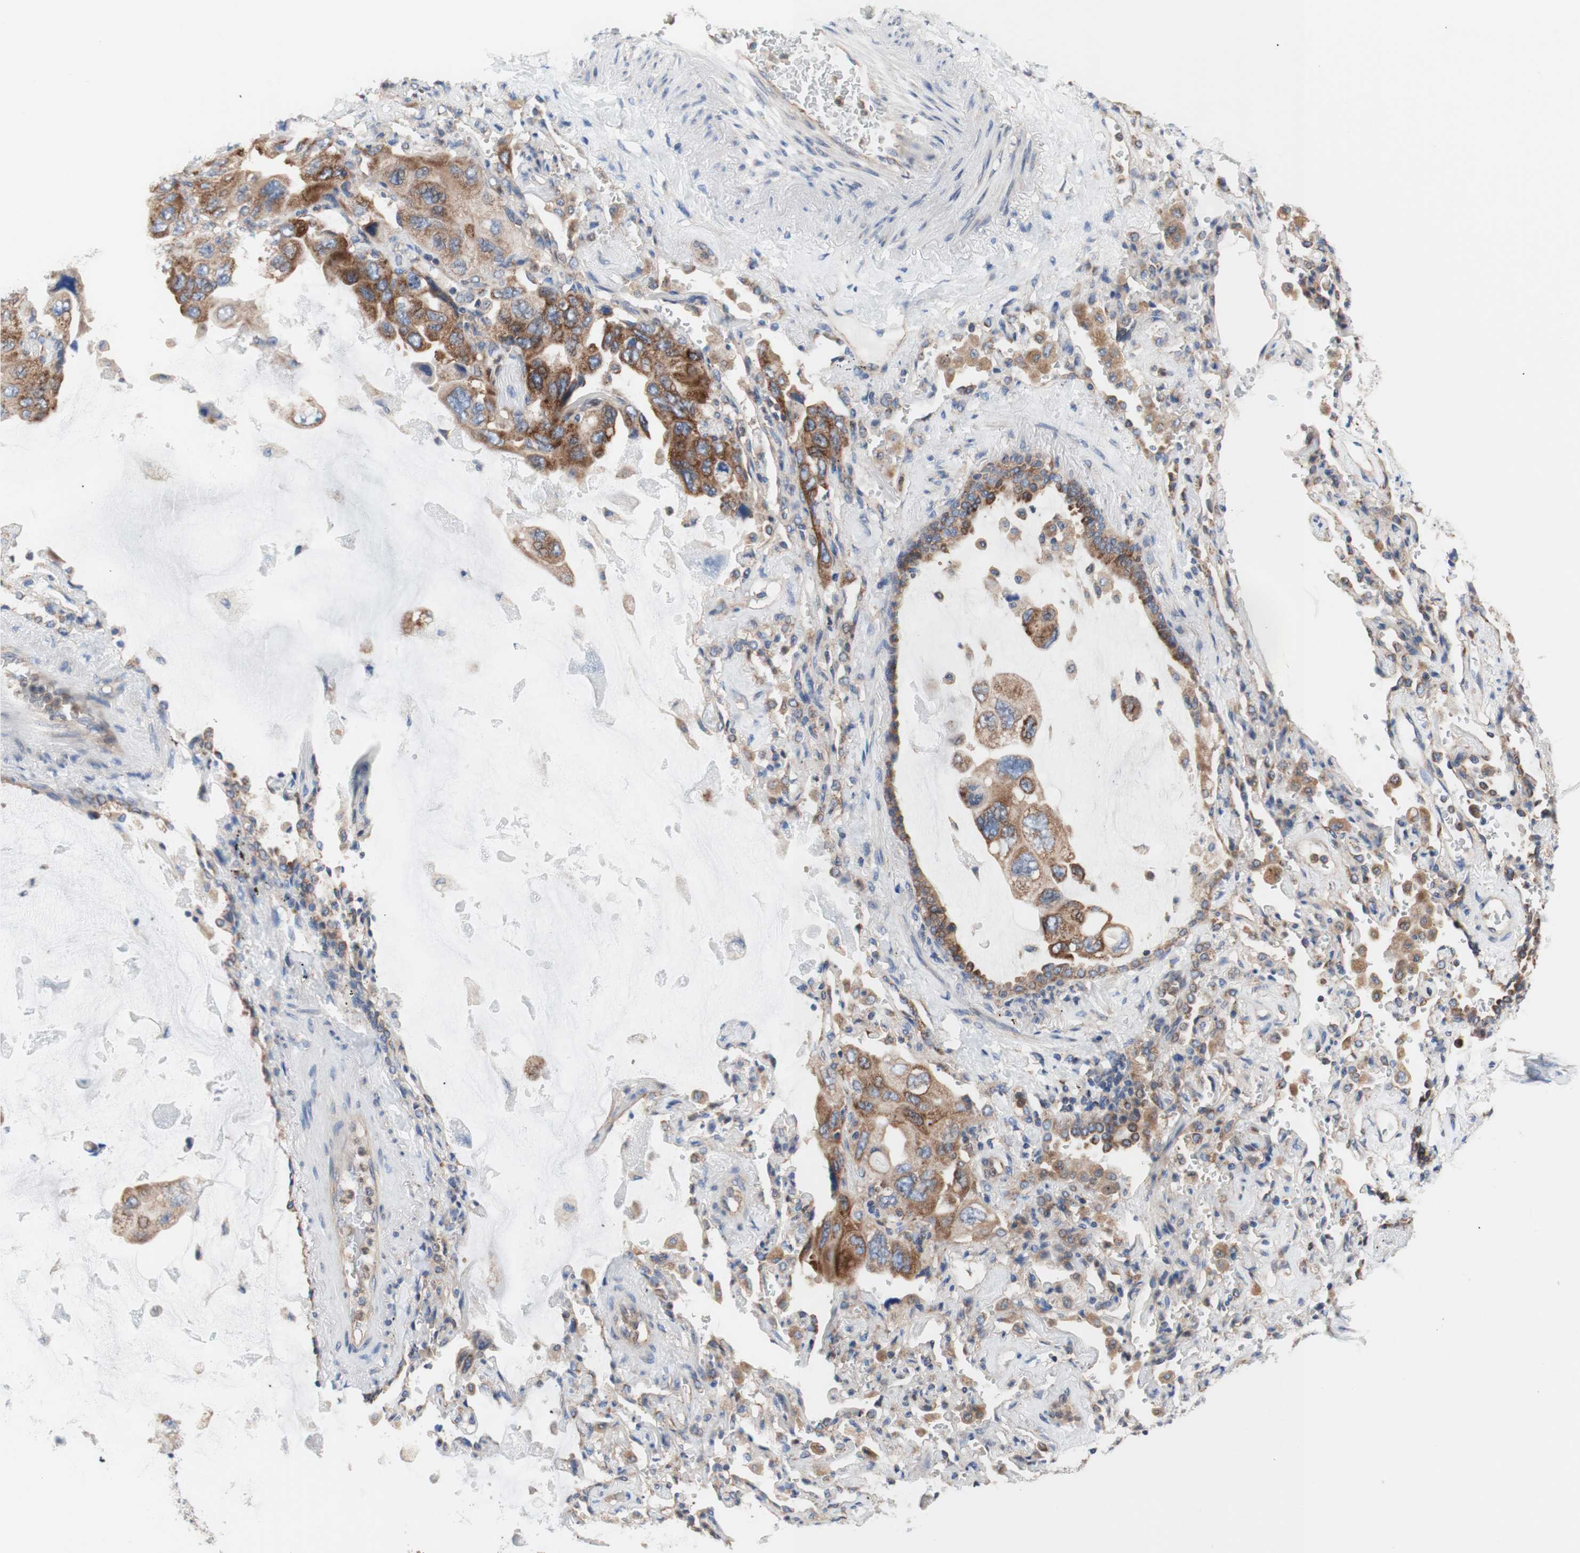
{"staining": {"intensity": "strong", "quantity": ">75%", "location": "cytoplasmic/membranous"}, "tissue": "lung cancer", "cell_type": "Tumor cells", "image_type": "cancer", "snomed": [{"axis": "morphology", "description": "Squamous cell carcinoma, NOS"}, {"axis": "topography", "description": "Lung"}], "caption": "There is high levels of strong cytoplasmic/membranous positivity in tumor cells of lung squamous cell carcinoma, as demonstrated by immunohistochemical staining (brown color).", "gene": "FMR1", "patient": {"sex": "female", "age": 73}}